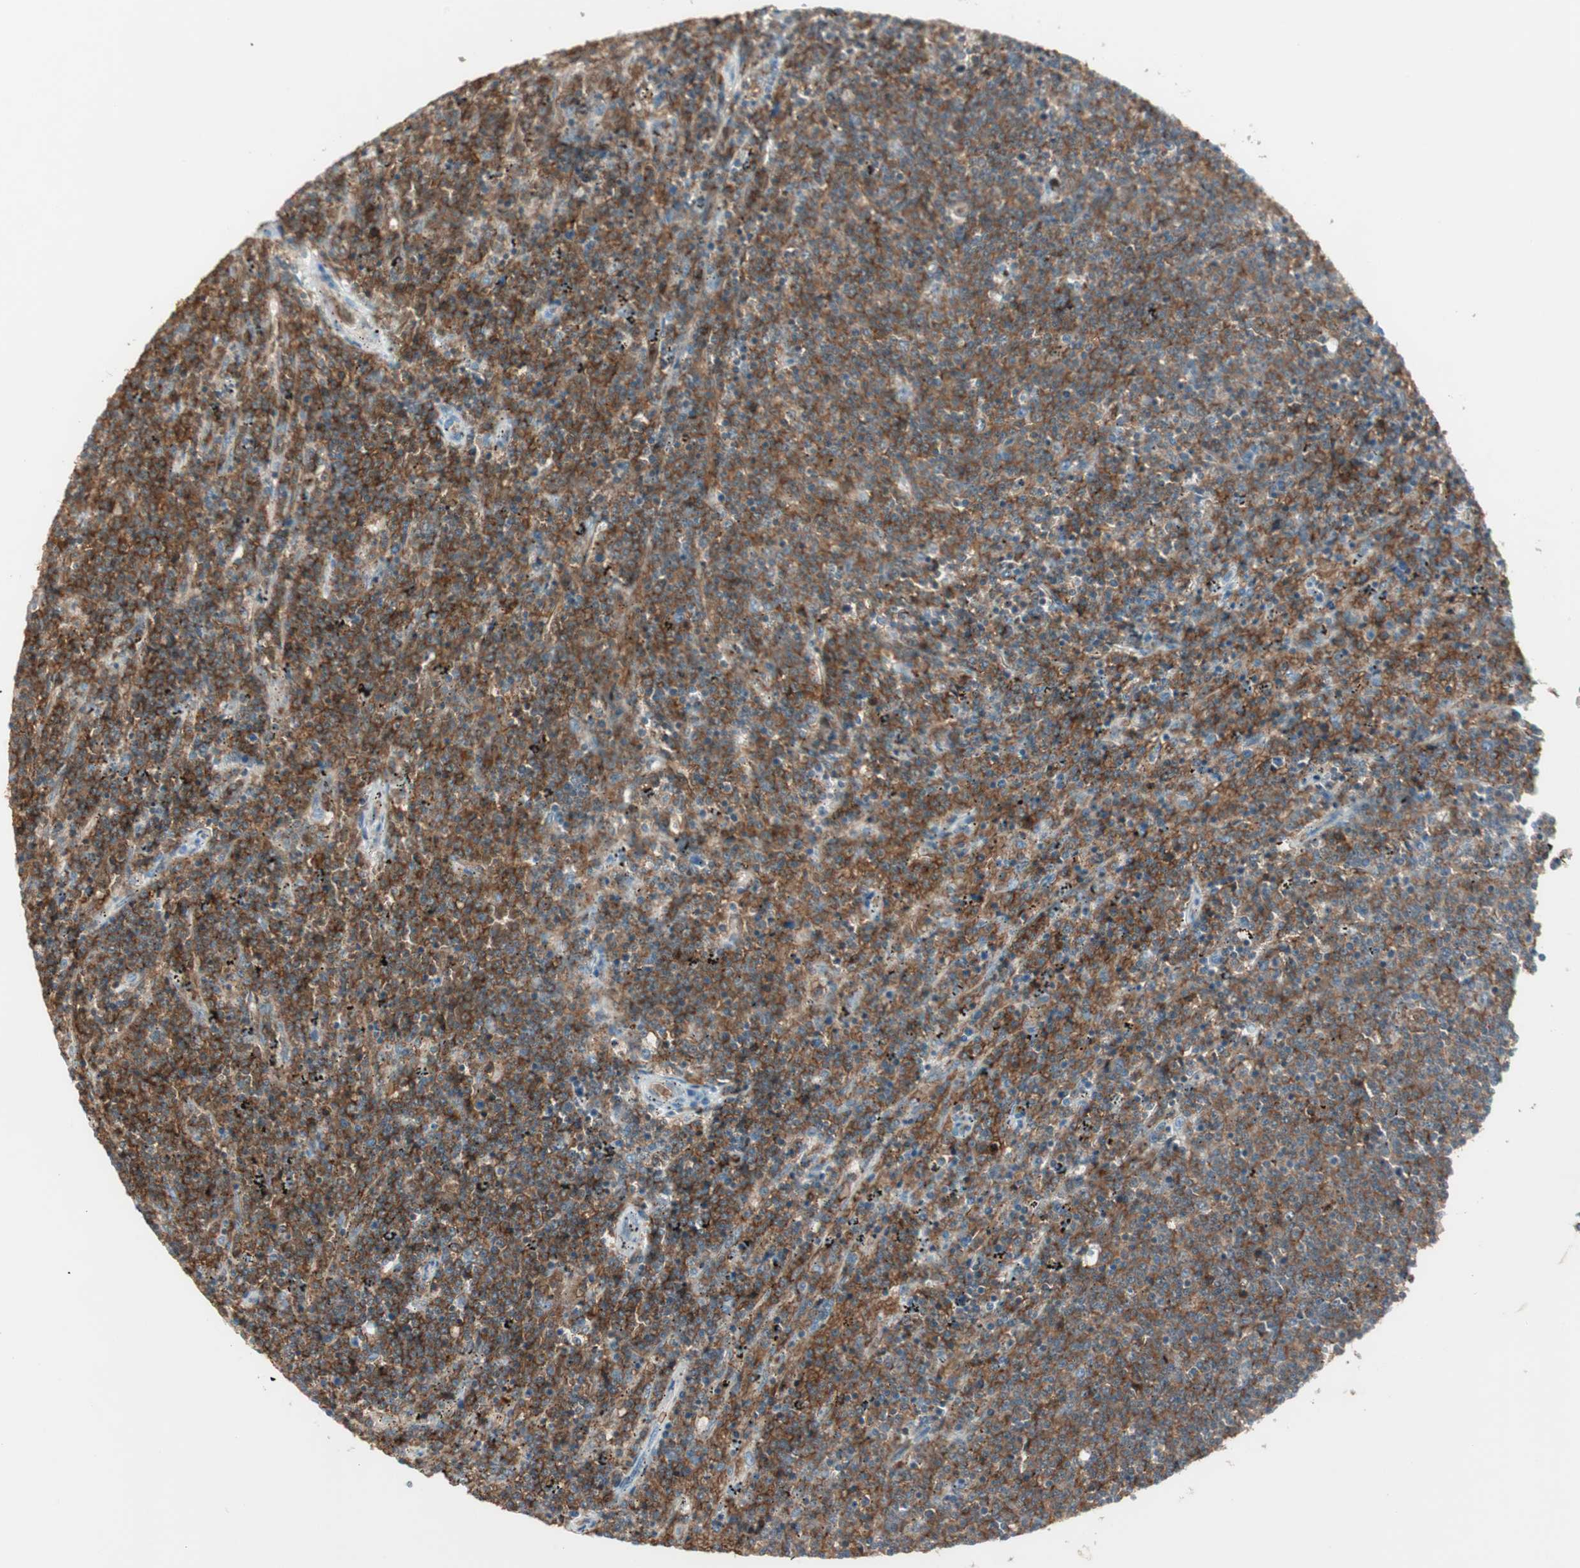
{"staining": {"intensity": "strong", "quantity": ">75%", "location": "cytoplasmic/membranous"}, "tissue": "lymphoma", "cell_type": "Tumor cells", "image_type": "cancer", "snomed": [{"axis": "morphology", "description": "Malignant lymphoma, non-Hodgkin's type, Low grade"}, {"axis": "topography", "description": "Spleen"}], "caption": "Immunohistochemical staining of malignant lymphoma, non-Hodgkin's type (low-grade) demonstrates high levels of strong cytoplasmic/membranous protein expression in approximately >75% of tumor cells.", "gene": "MAP4K1", "patient": {"sex": "female", "age": 50}}